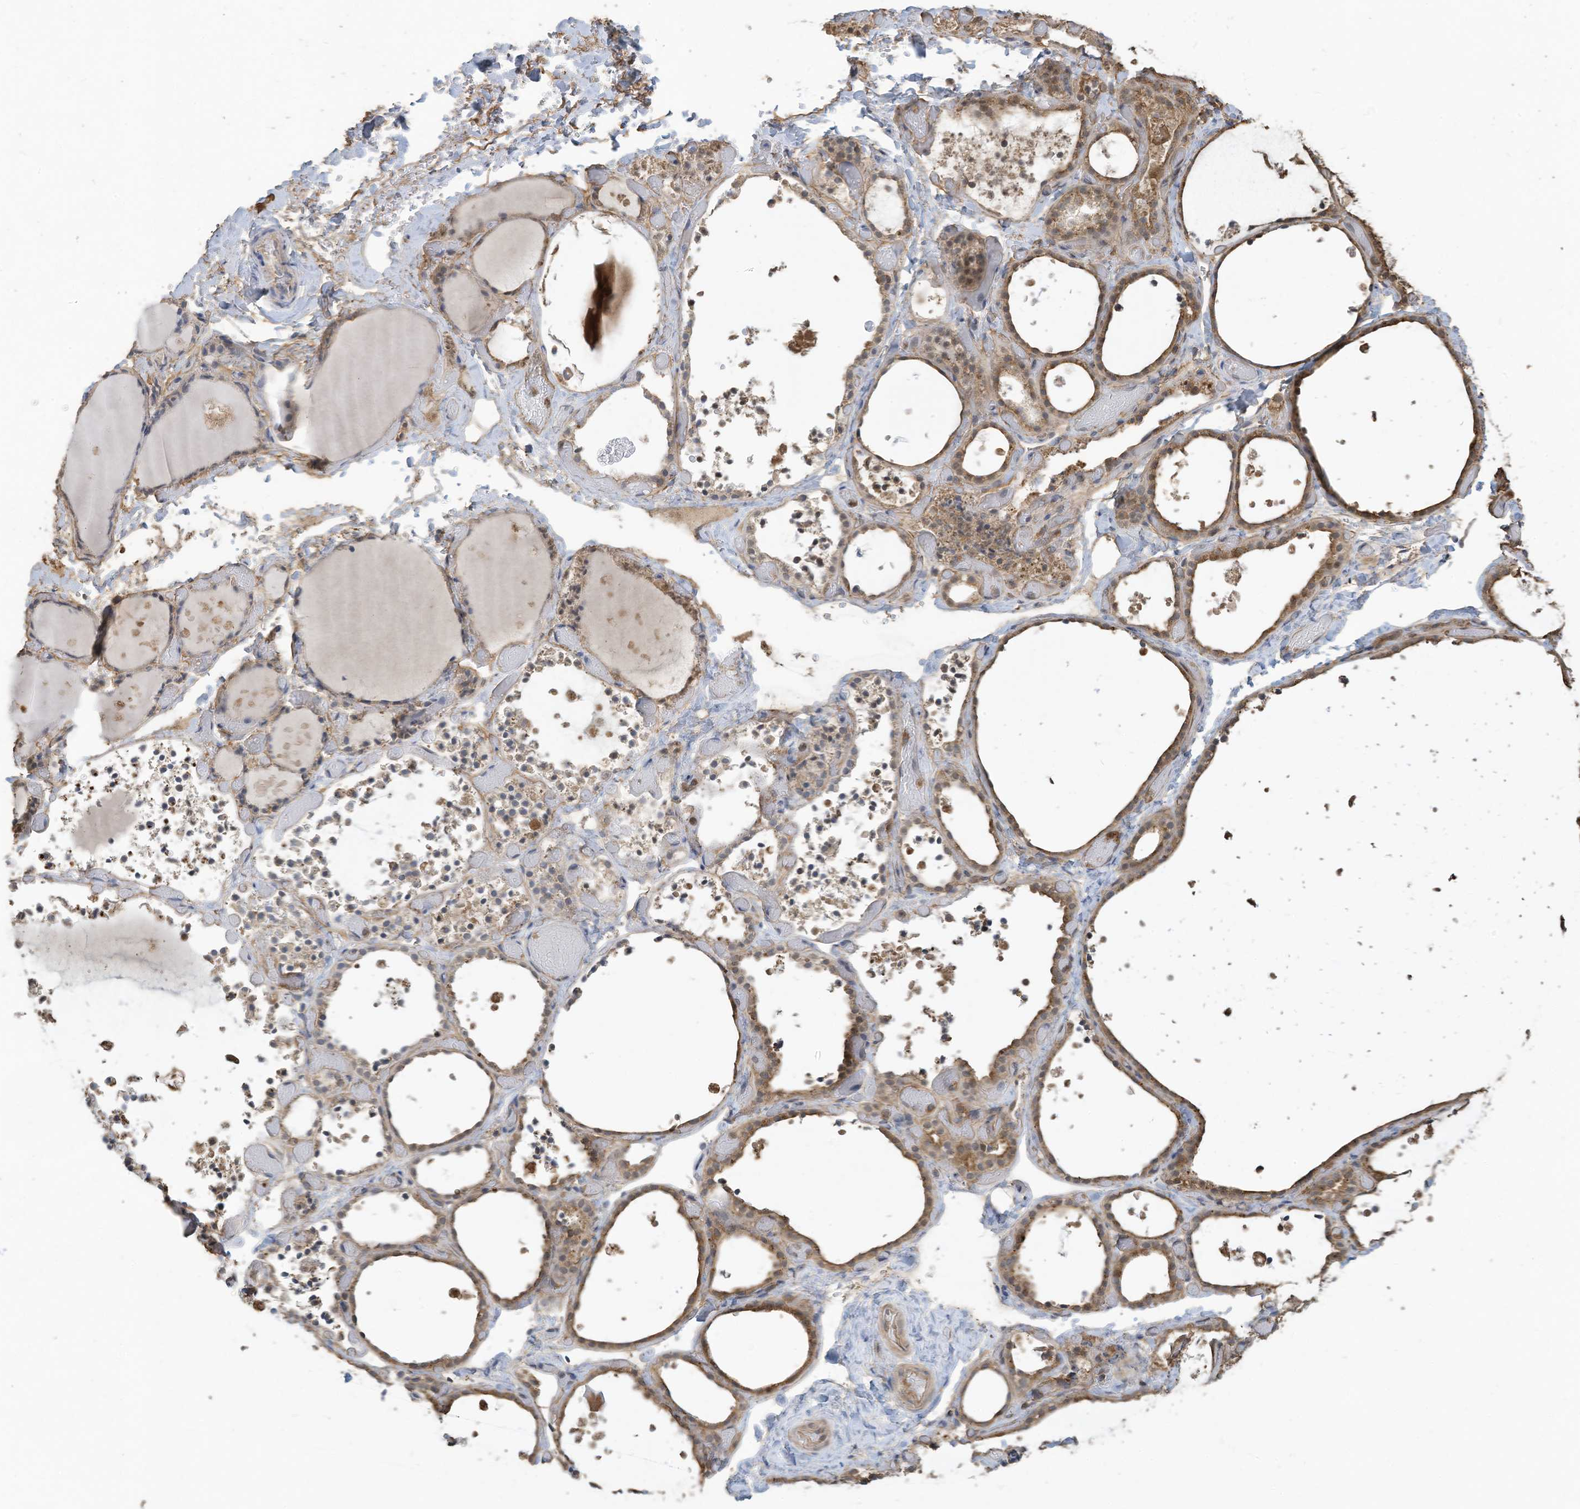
{"staining": {"intensity": "moderate", "quantity": ">75%", "location": "cytoplasmic/membranous"}, "tissue": "thyroid gland", "cell_type": "Glandular cells", "image_type": "normal", "snomed": [{"axis": "morphology", "description": "Normal tissue, NOS"}, {"axis": "topography", "description": "Thyroid gland"}], "caption": "Glandular cells display medium levels of moderate cytoplasmic/membranous expression in about >75% of cells in unremarkable thyroid gland.", "gene": "COX10", "patient": {"sex": "female", "age": 44}}